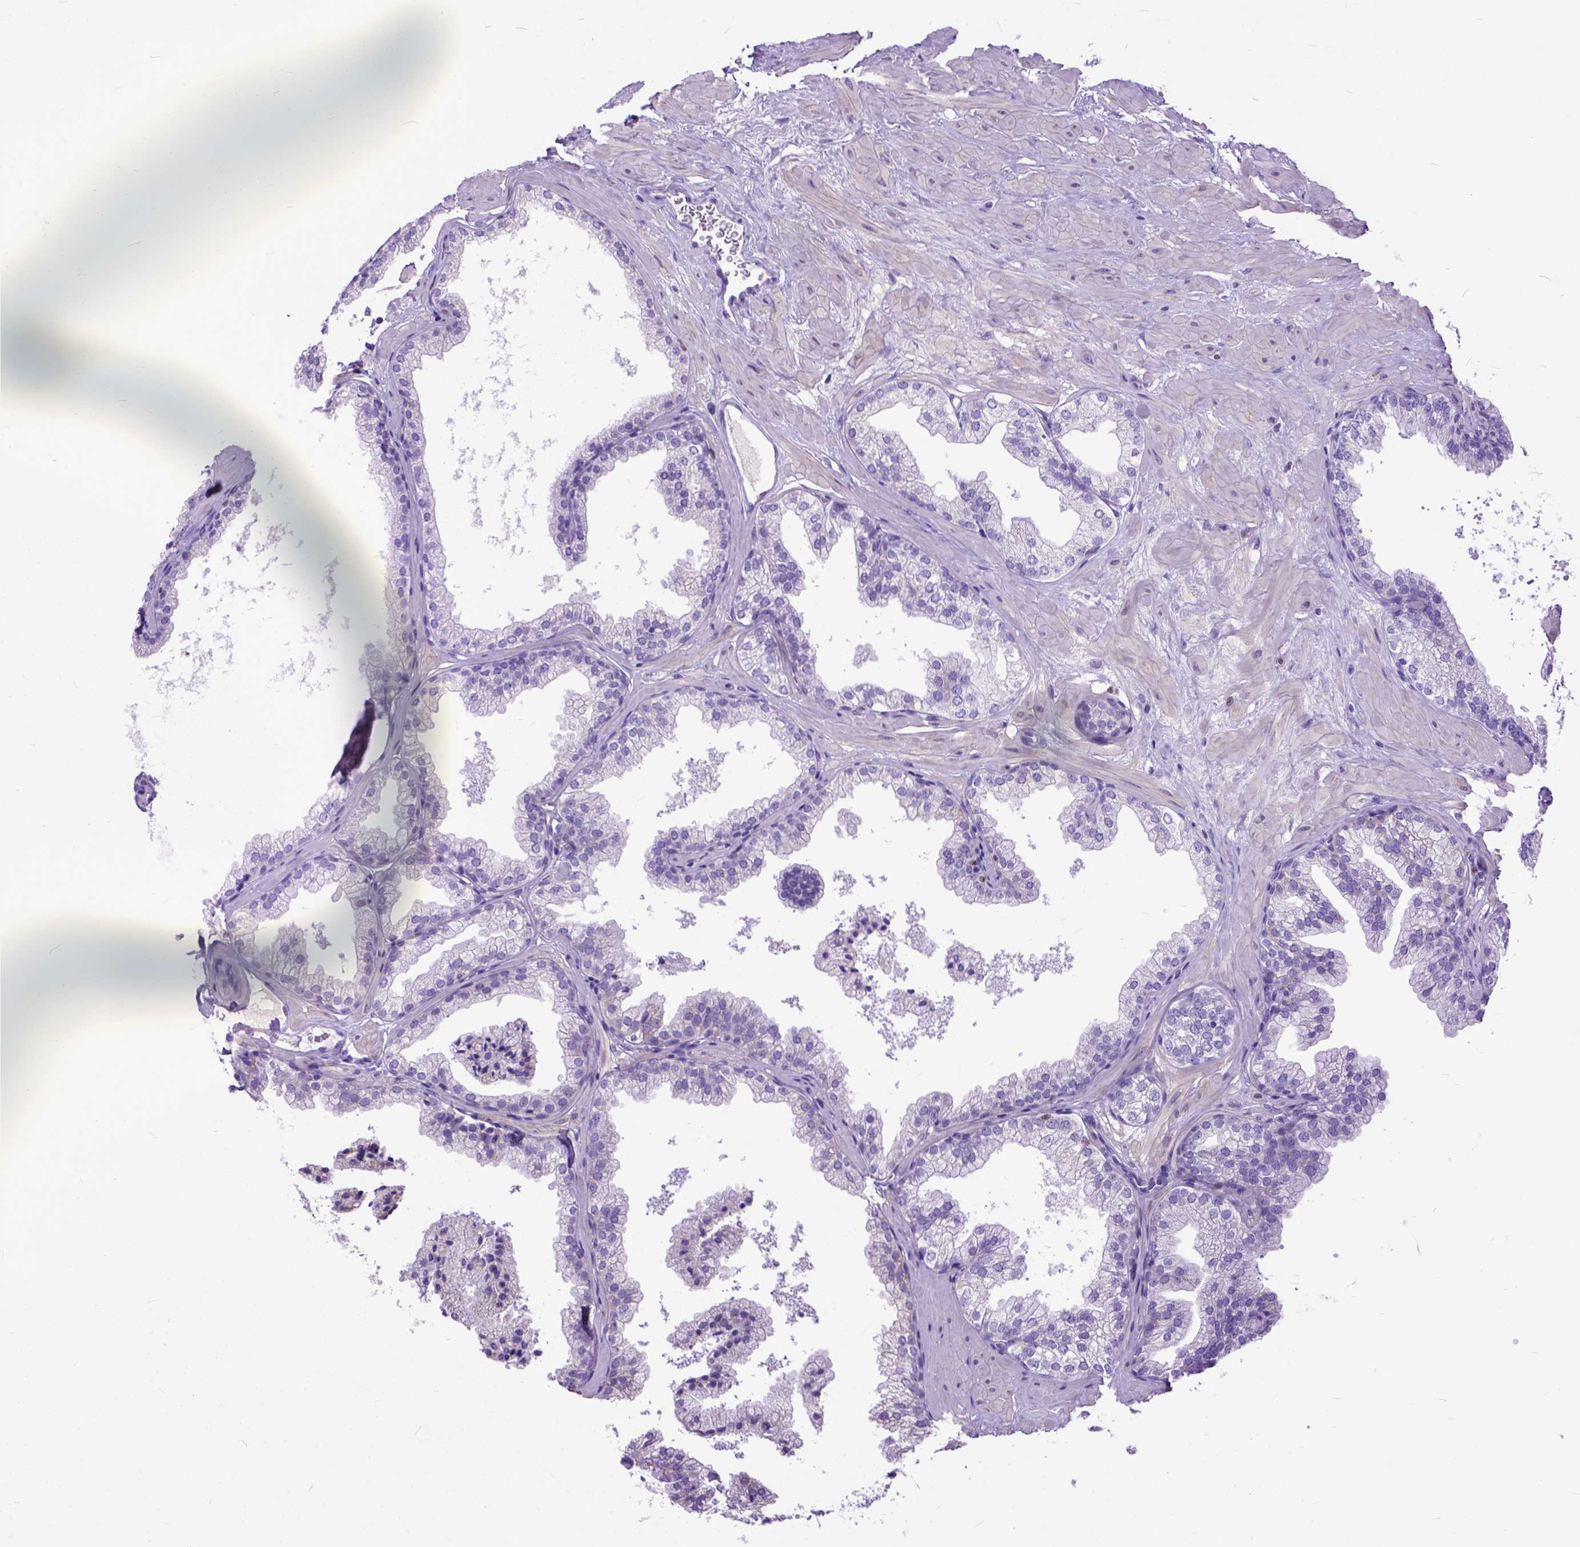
{"staining": {"intensity": "negative", "quantity": "none", "location": "none"}, "tissue": "prostate", "cell_type": "Glandular cells", "image_type": "normal", "snomed": [{"axis": "morphology", "description": "Normal tissue, NOS"}, {"axis": "topography", "description": "Prostate"}], "caption": "High magnification brightfield microscopy of normal prostate stained with DAB (brown) and counterstained with hematoxylin (blue): glandular cells show no significant staining. (DAB (3,3'-diaminobenzidine) immunohistochemistry (IHC) with hematoxylin counter stain).", "gene": "CRB1", "patient": {"sex": "male", "age": 37}}